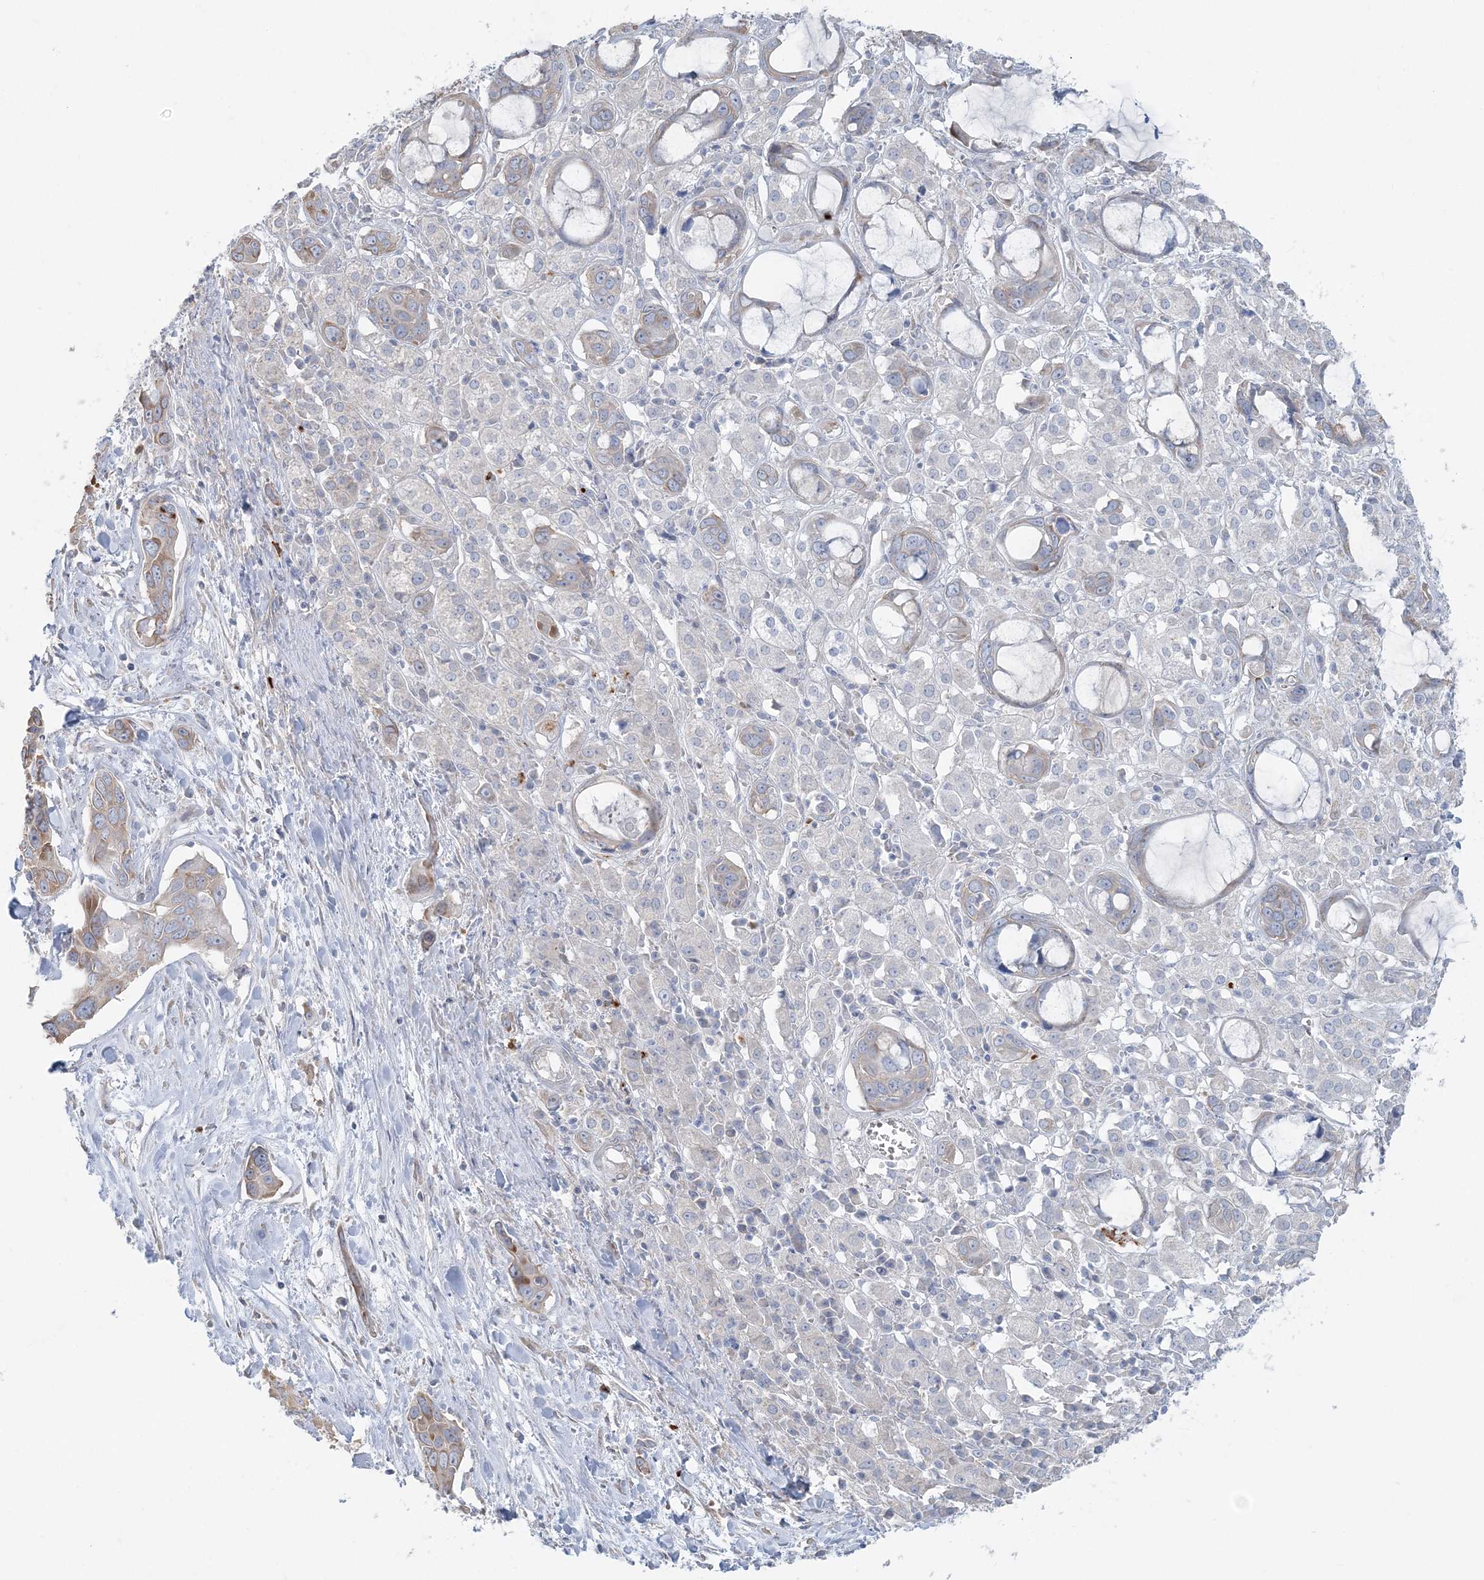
{"staining": {"intensity": "weak", "quantity": "<25%", "location": "cytoplasmic/membranous"}, "tissue": "pancreatic cancer", "cell_type": "Tumor cells", "image_type": "cancer", "snomed": [{"axis": "morphology", "description": "Adenocarcinoma, NOS"}, {"axis": "topography", "description": "Pancreas"}], "caption": "Immunohistochemical staining of human adenocarcinoma (pancreatic) exhibits no significant staining in tumor cells.", "gene": "CCNJ", "patient": {"sex": "female", "age": 60}}